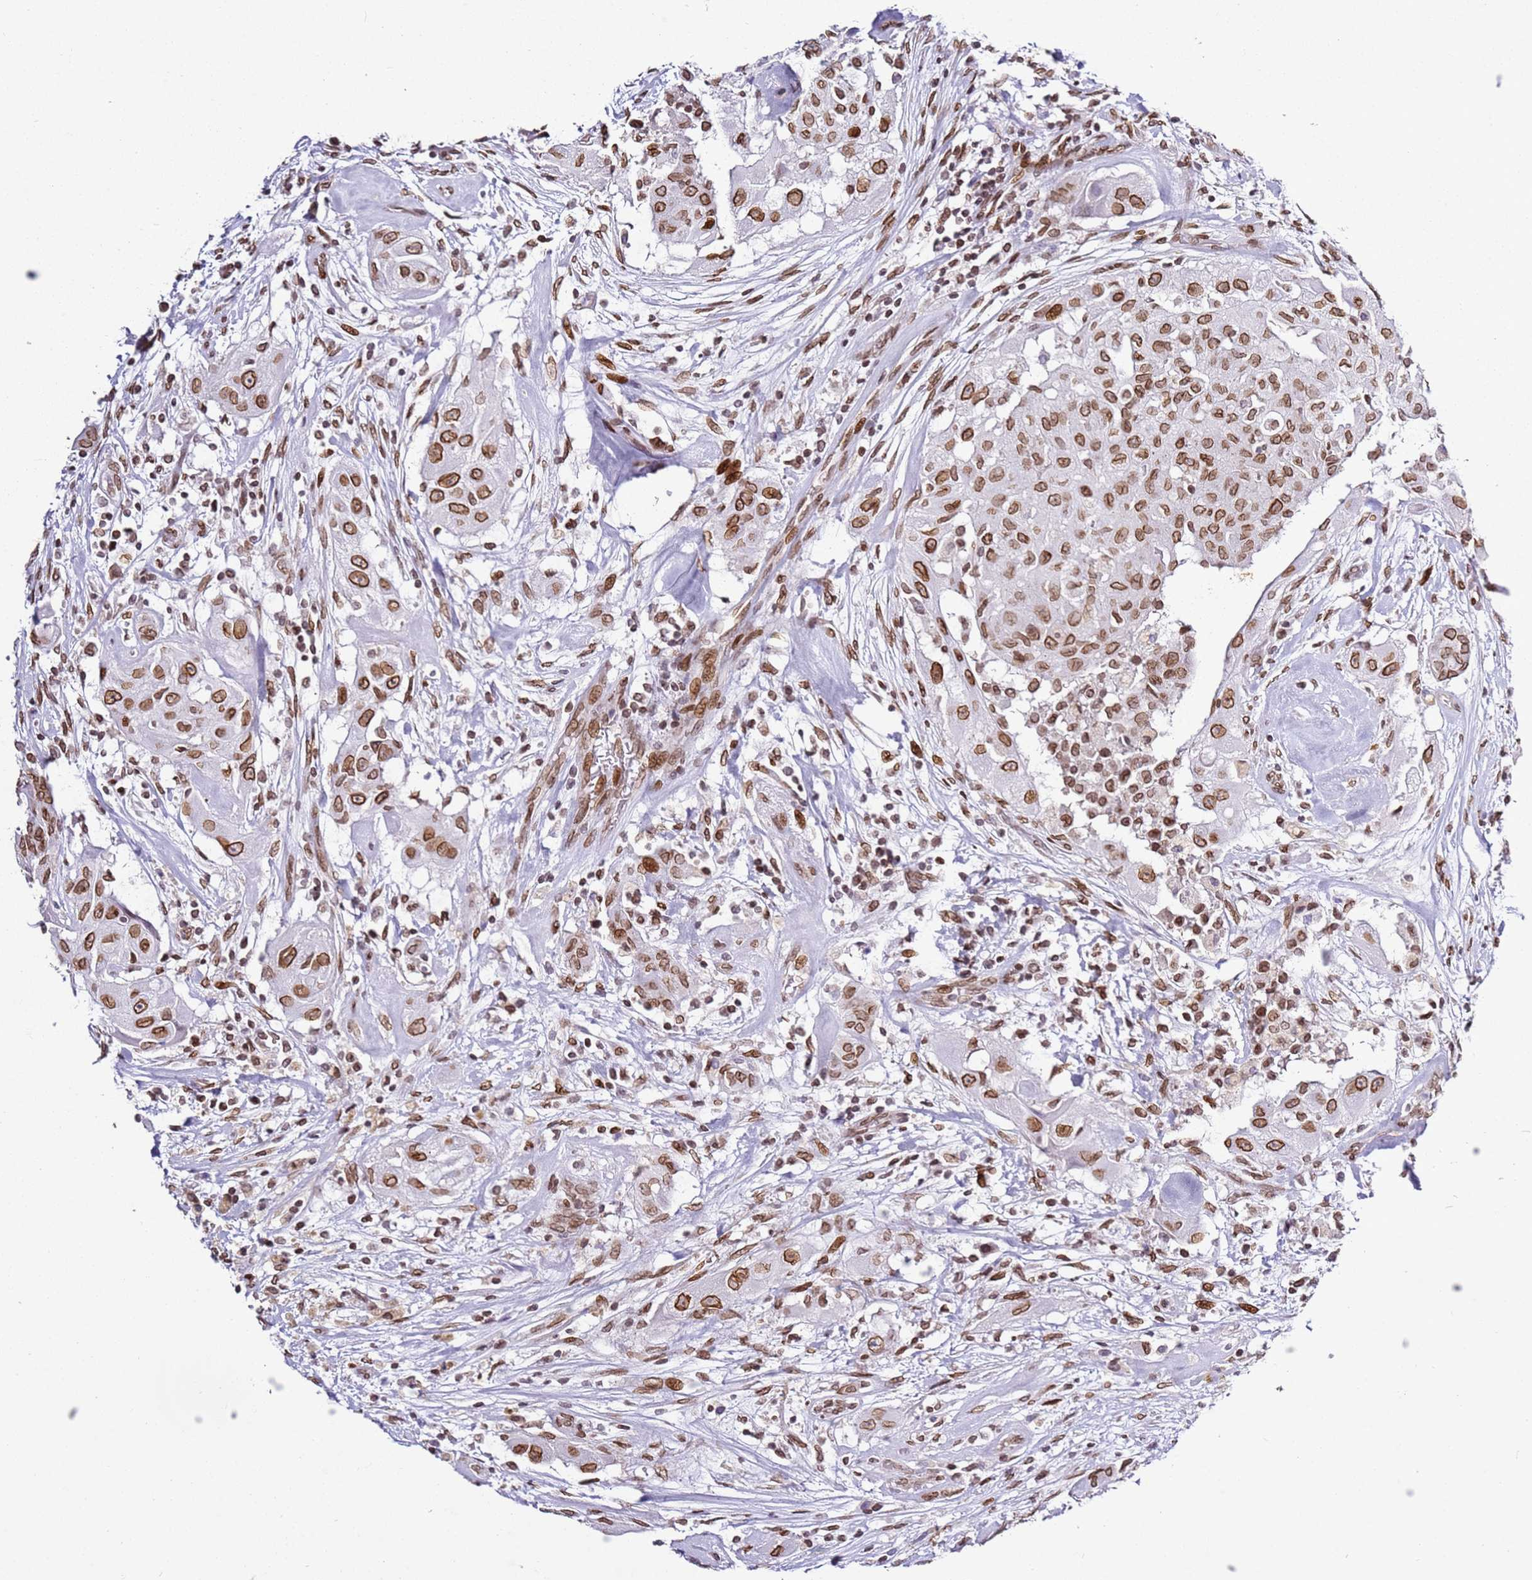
{"staining": {"intensity": "moderate", "quantity": ">75%", "location": "cytoplasmic/membranous,nuclear"}, "tissue": "thyroid cancer", "cell_type": "Tumor cells", "image_type": "cancer", "snomed": [{"axis": "morphology", "description": "Papillary adenocarcinoma, NOS"}, {"axis": "topography", "description": "Thyroid gland"}], "caption": "Immunohistochemistry of thyroid cancer (papillary adenocarcinoma) demonstrates medium levels of moderate cytoplasmic/membranous and nuclear staining in approximately >75% of tumor cells.", "gene": "POU6F1", "patient": {"sex": "female", "age": 59}}